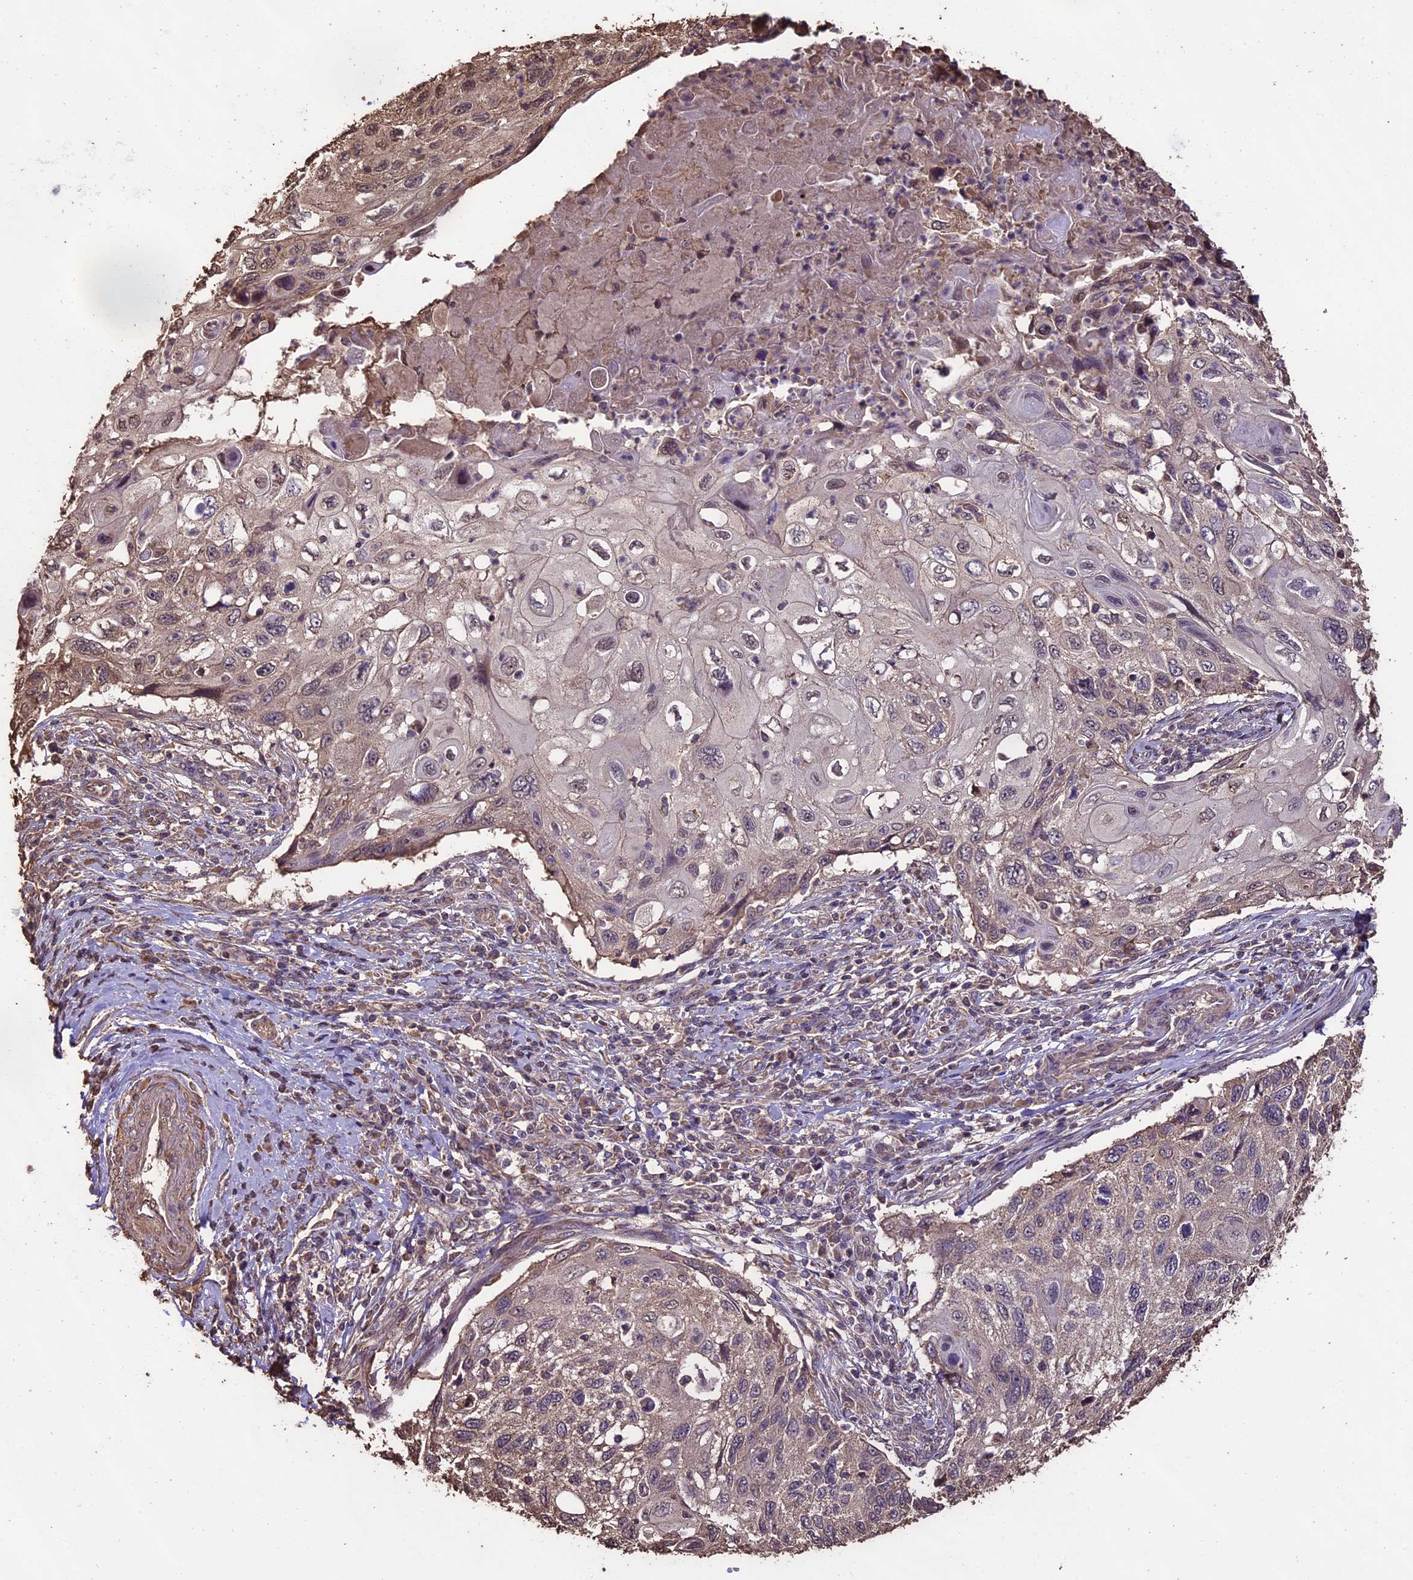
{"staining": {"intensity": "negative", "quantity": "none", "location": "none"}, "tissue": "cervical cancer", "cell_type": "Tumor cells", "image_type": "cancer", "snomed": [{"axis": "morphology", "description": "Squamous cell carcinoma, NOS"}, {"axis": "topography", "description": "Cervix"}], "caption": "IHC micrograph of squamous cell carcinoma (cervical) stained for a protein (brown), which shows no positivity in tumor cells.", "gene": "PGPEP1L", "patient": {"sex": "female", "age": 70}}